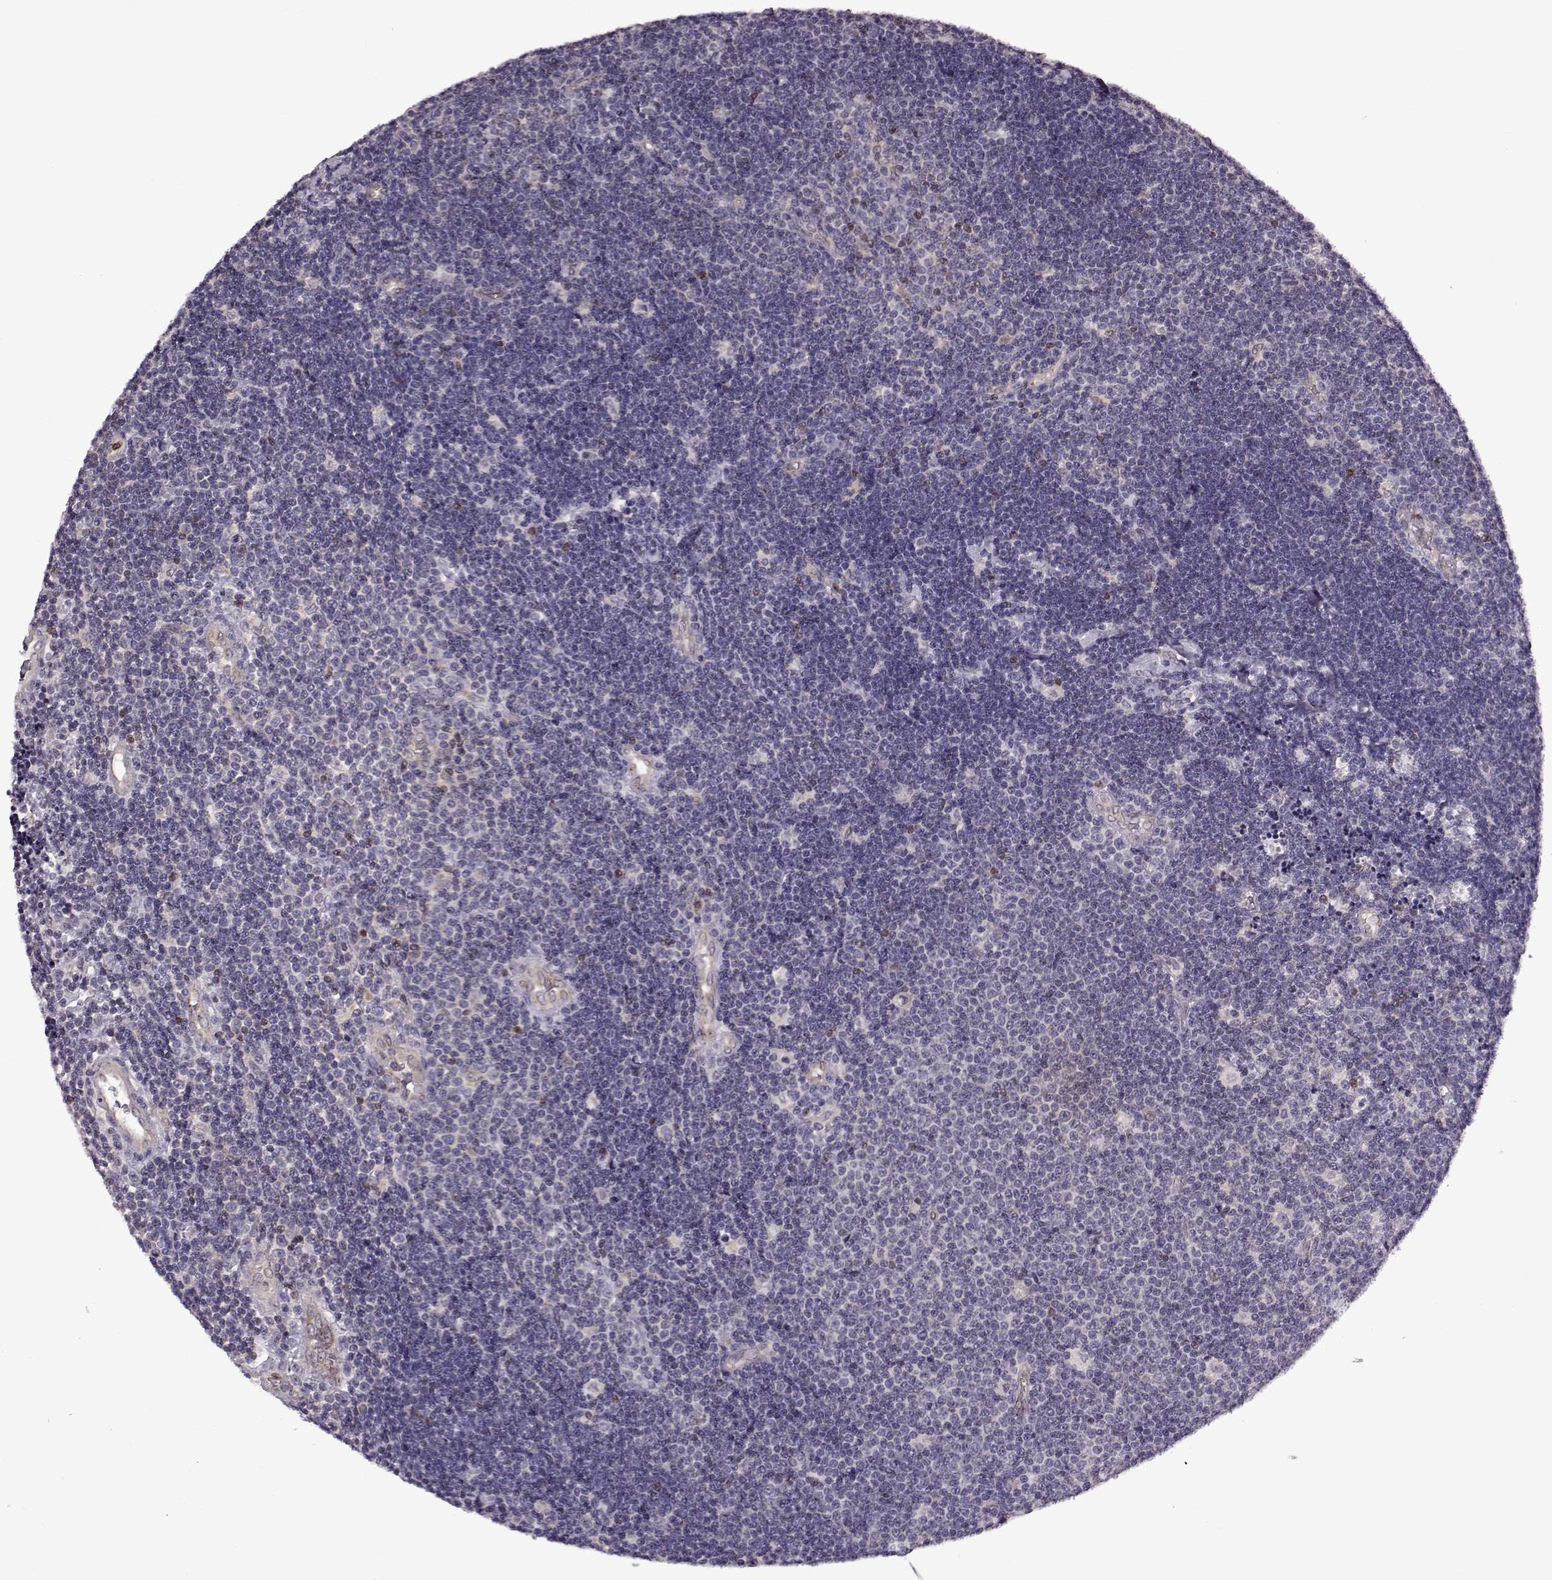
{"staining": {"intensity": "negative", "quantity": "none", "location": "none"}, "tissue": "lymphoma", "cell_type": "Tumor cells", "image_type": "cancer", "snomed": [{"axis": "morphology", "description": "Malignant lymphoma, non-Hodgkin's type, Low grade"}, {"axis": "topography", "description": "Brain"}], "caption": "Tumor cells are negative for brown protein staining in malignant lymphoma, non-Hodgkin's type (low-grade).", "gene": "CDC42SE1", "patient": {"sex": "female", "age": 66}}